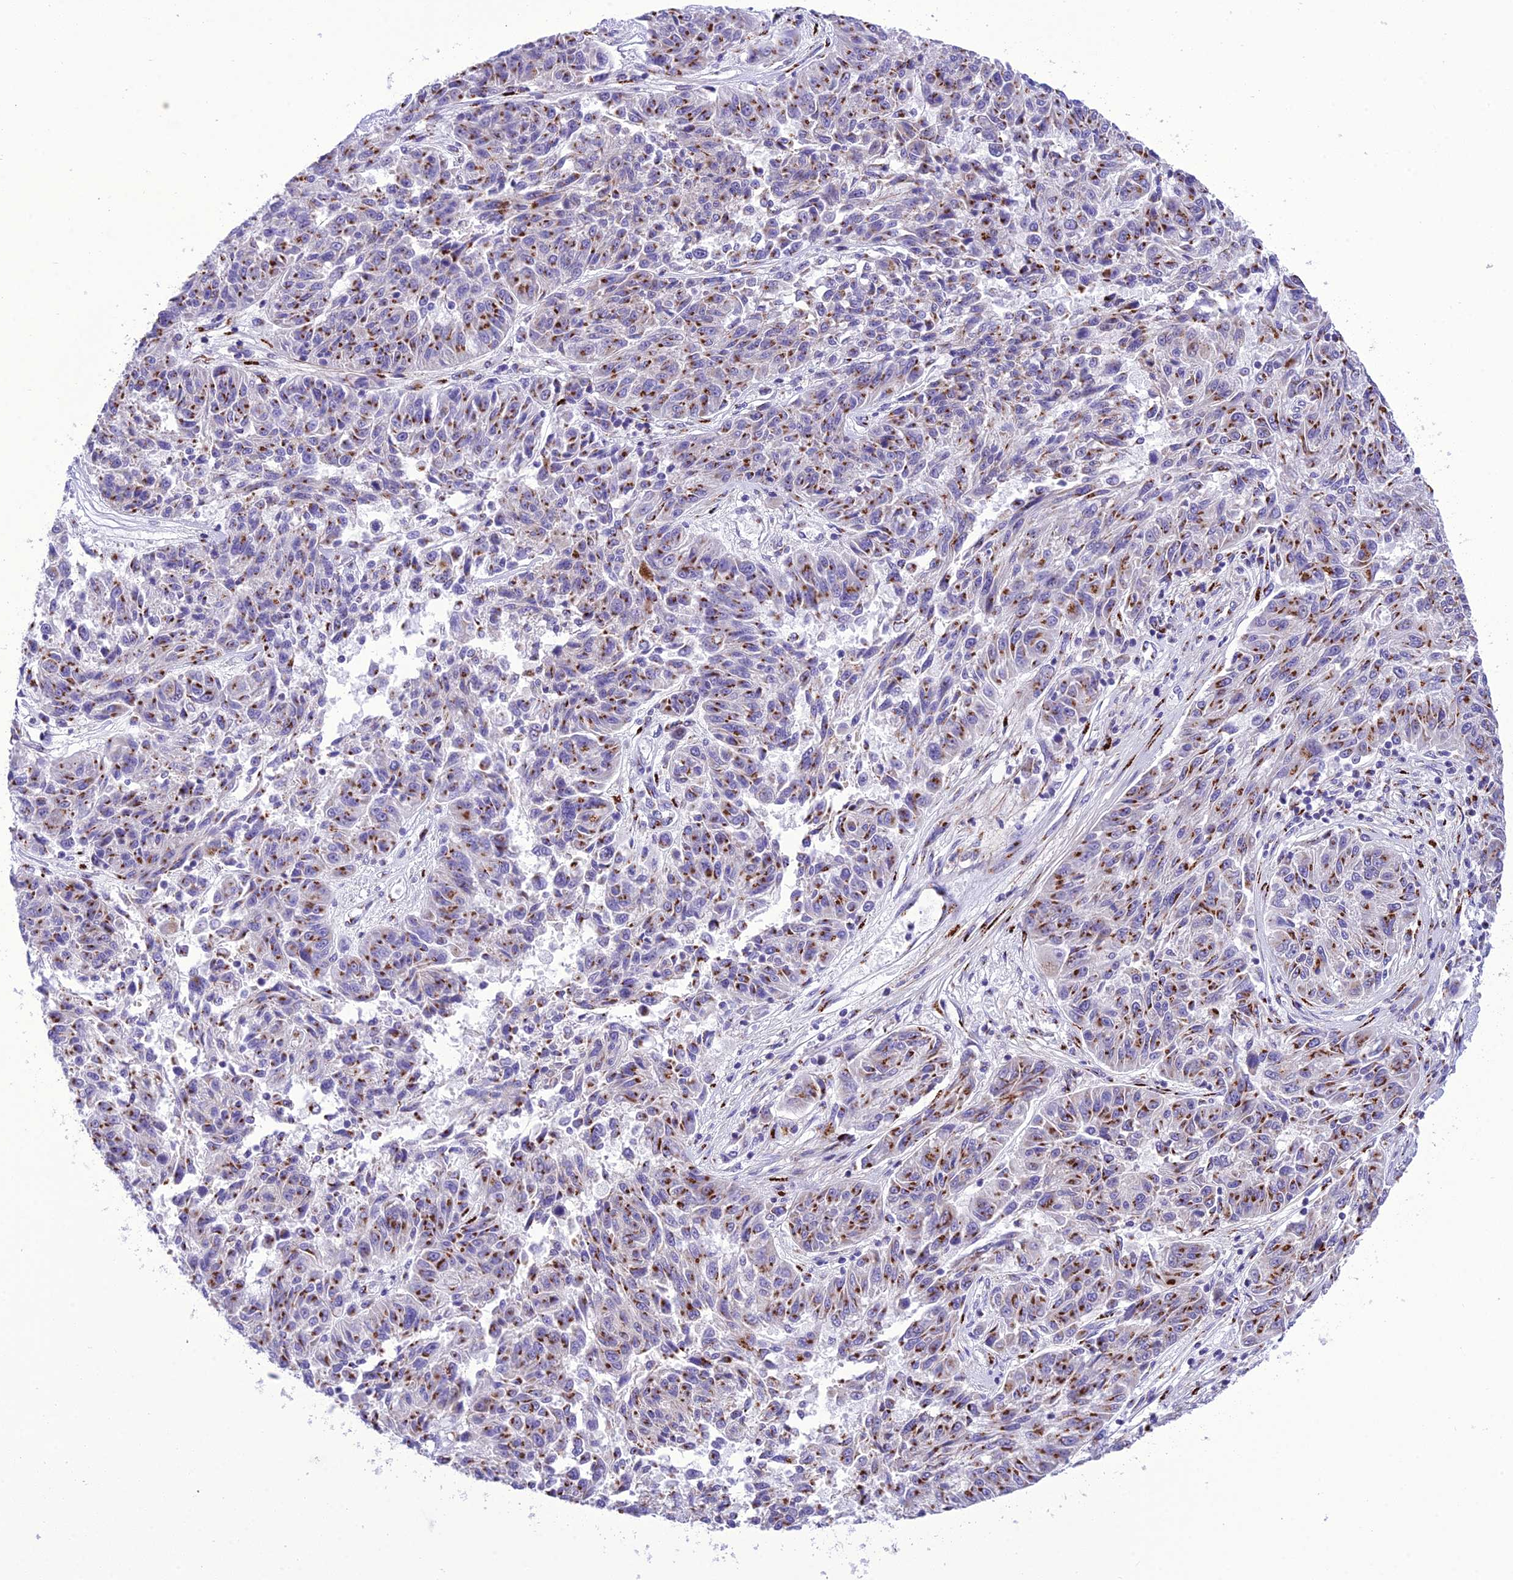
{"staining": {"intensity": "moderate", "quantity": ">75%", "location": "cytoplasmic/membranous"}, "tissue": "melanoma", "cell_type": "Tumor cells", "image_type": "cancer", "snomed": [{"axis": "morphology", "description": "Malignant melanoma, NOS"}, {"axis": "topography", "description": "Skin"}], "caption": "Melanoma stained with DAB (3,3'-diaminobenzidine) IHC shows medium levels of moderate cytoplasmic/membranous staining in about >75% of tumor cells. The protein of interest is shown in brown color, while the nuclei are stained blue.", "gene": "GOLM2", "patient": {"sex": "male", "age": 53}}